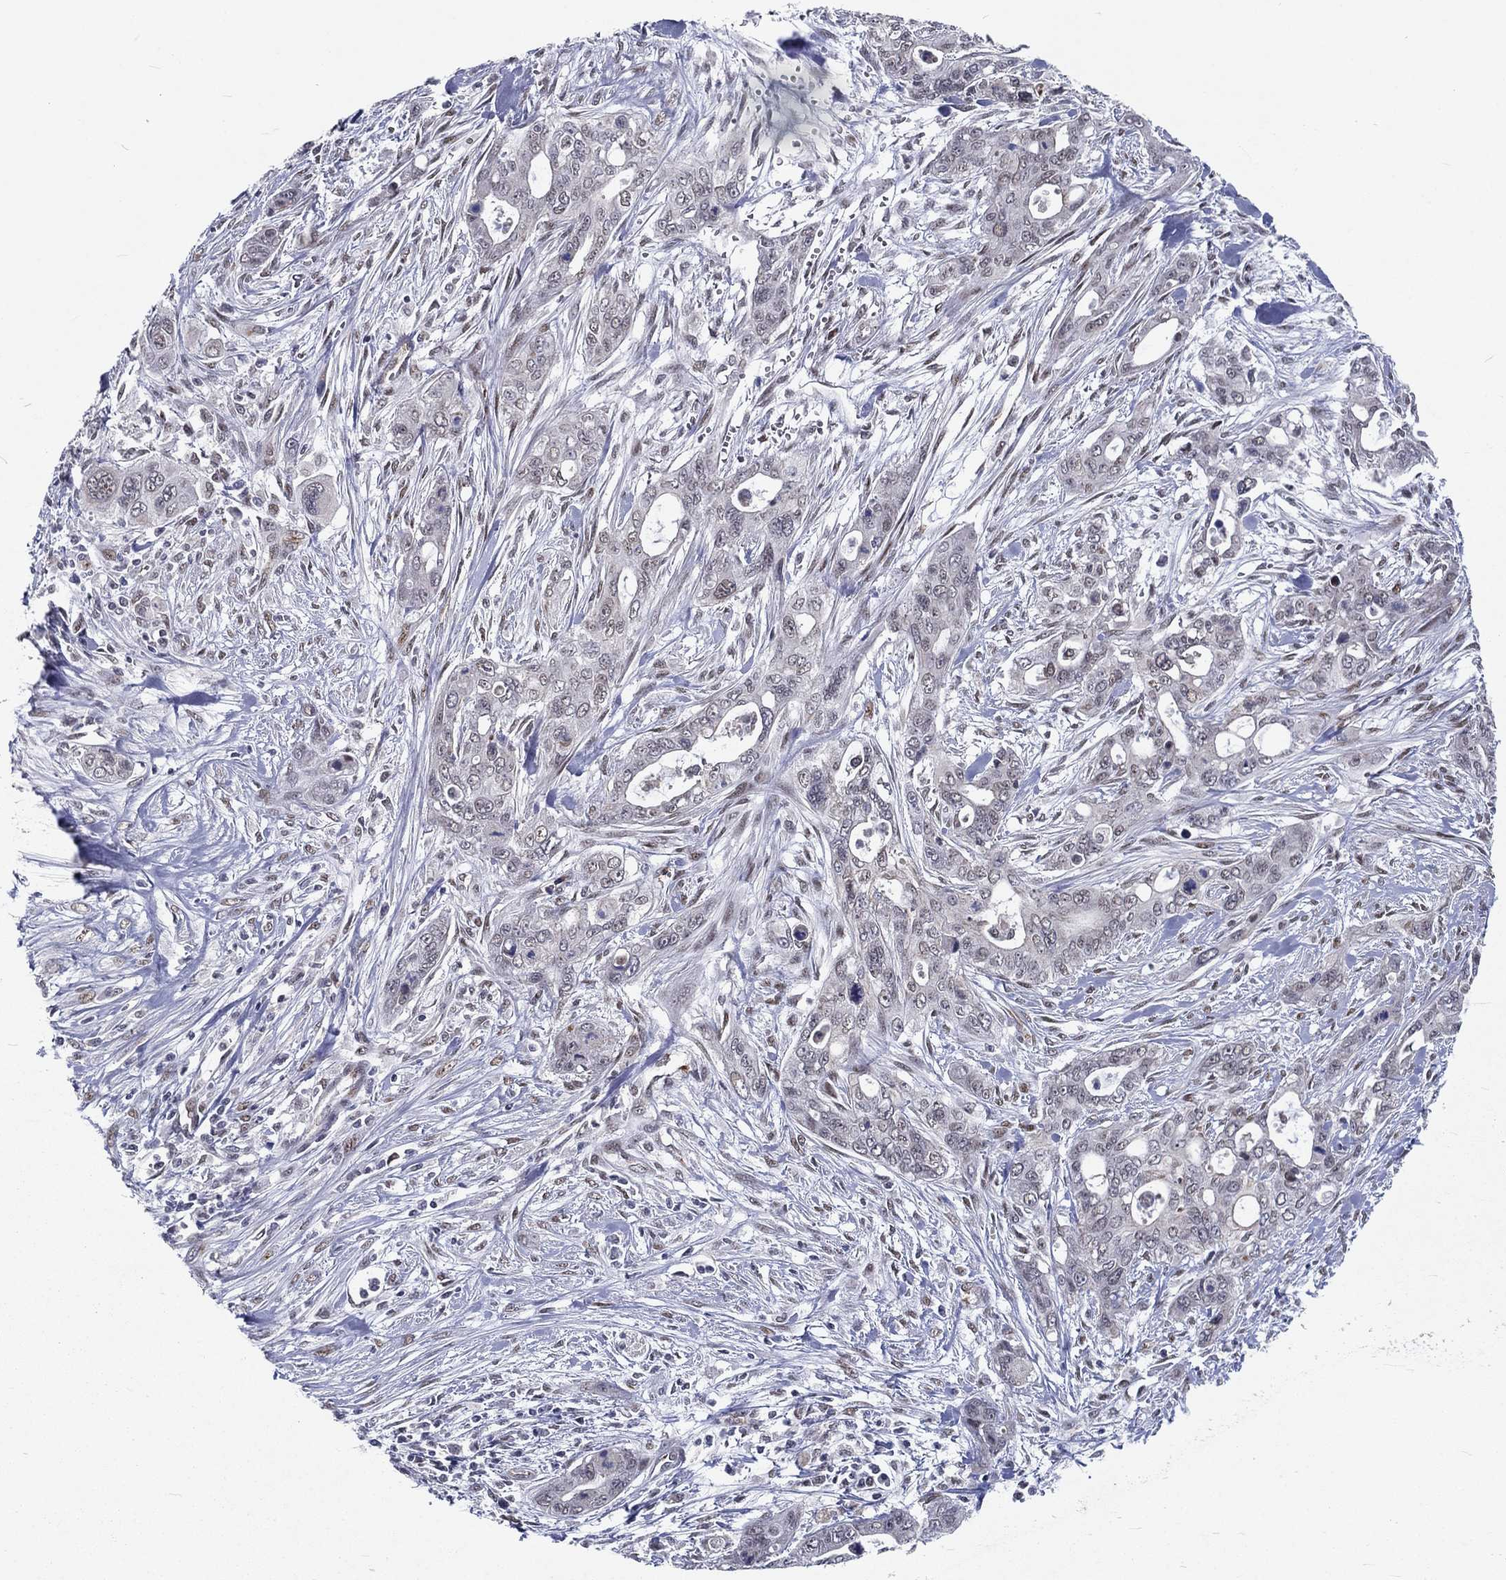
{"staining": {"intensity": "negative", "quantity": "none", "location": "none"}, "tissue": "pancreatic cancer", "cell_type": "Tumor cells", "image_type": "cancer", "snomed": [{"axis": "morphology", "description": "Adenocarcinoma, NOS"}, {"axis": "topography", "description": "Pancreas"}], "caption": "Immunohistochemistry (IHC) histopathology image of pancreatic adenocarcinoma stained for a protein (brown), which exhibits no positivity in tumor cells.", "gene": "ZBED1", "patient": {"sex": "male", "age": 47}}